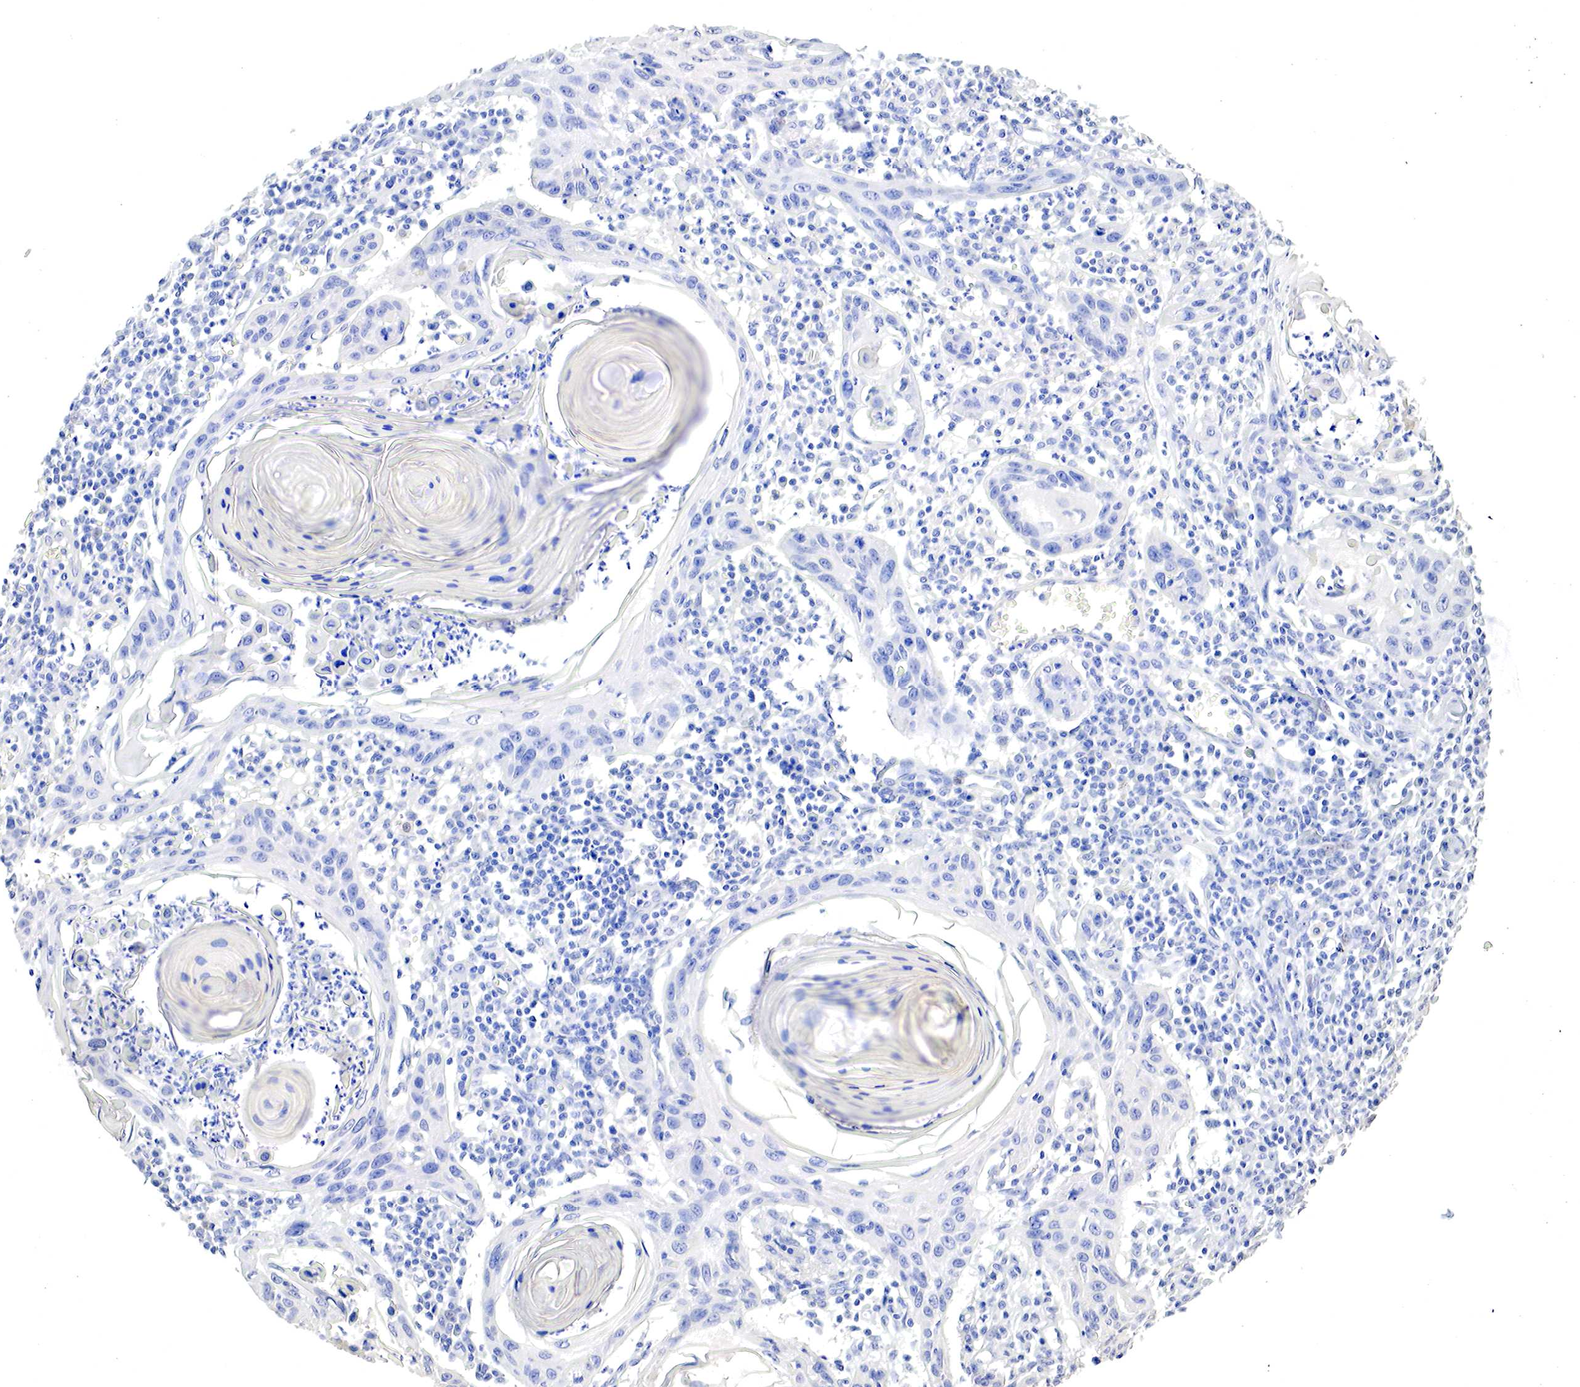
{"staining": {"intensity": "negative", "quantity": "none", "location": "none"}, "tissue": "skin cancer", "cell_type": "Tumor cells", "image_type": "cancer", "snomed": [{"axis": "morphology", "description": "Squamous cell carcinoma, NOS"}, {"axis": "topography", "description": "Skin"}], "caption": "This is a histopathology image of IHC staining of skin cancer, which shows no expression in tumor cells.", "gene": "OTC", "patient": {"sex": "female", "age": 74}}